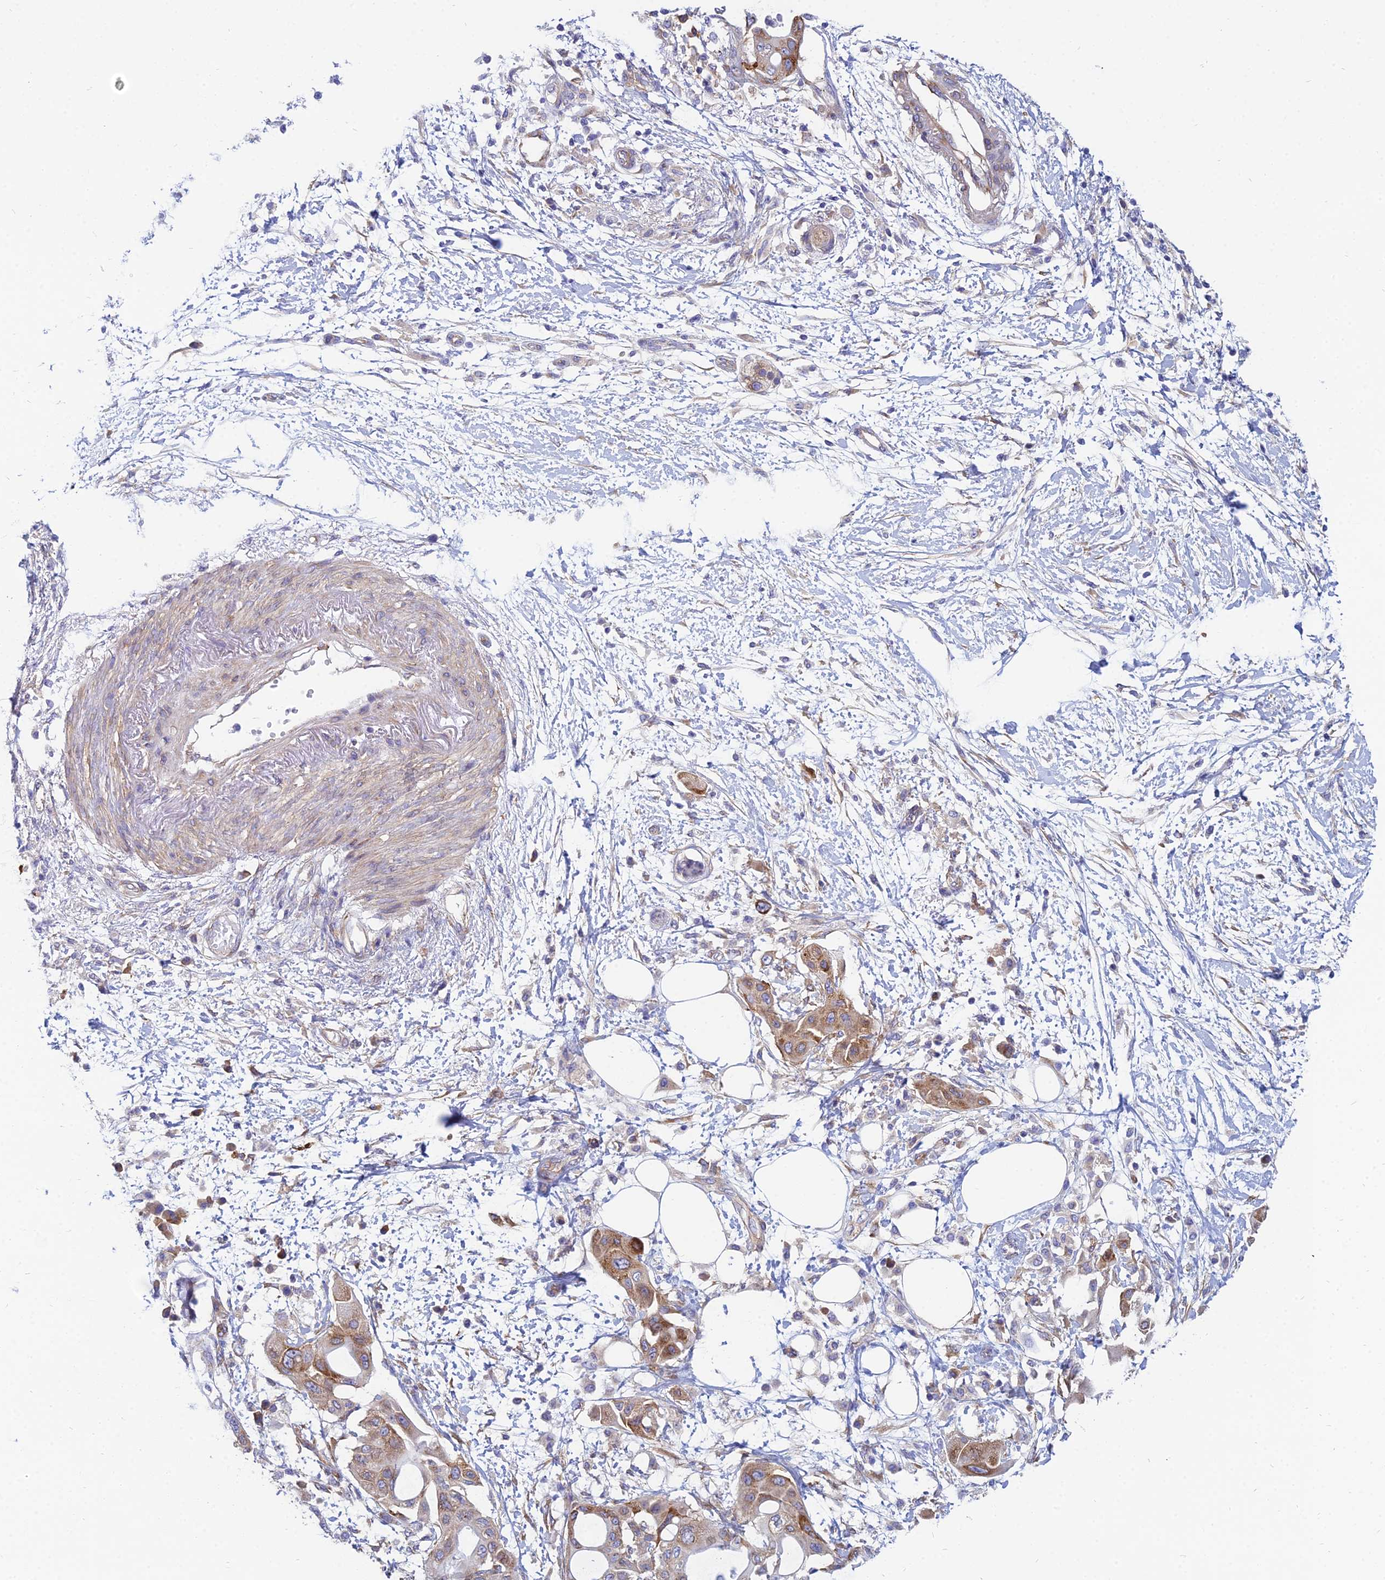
{"staining": {"intensity": "moderate", "quantity": ">75%", "location": "cytoplasmic/membranous"}, "tissue": "pancreatic cancer", "cell_type": "Tumor cells", "image_type": "cancer", "snomed": [{"axis": "morphology", "description": "Adenocarcinoma, NOS"}, {"axis": "topography", "description": "Pancreas"}], "caption": "Pancreatic cancer stained with IHC displays moderate cytoplasmic/membranous positivity in approximately >75% of tumor cells.", "gene": "TXLNA", "patient": {"sex": "male", "age": 68}}